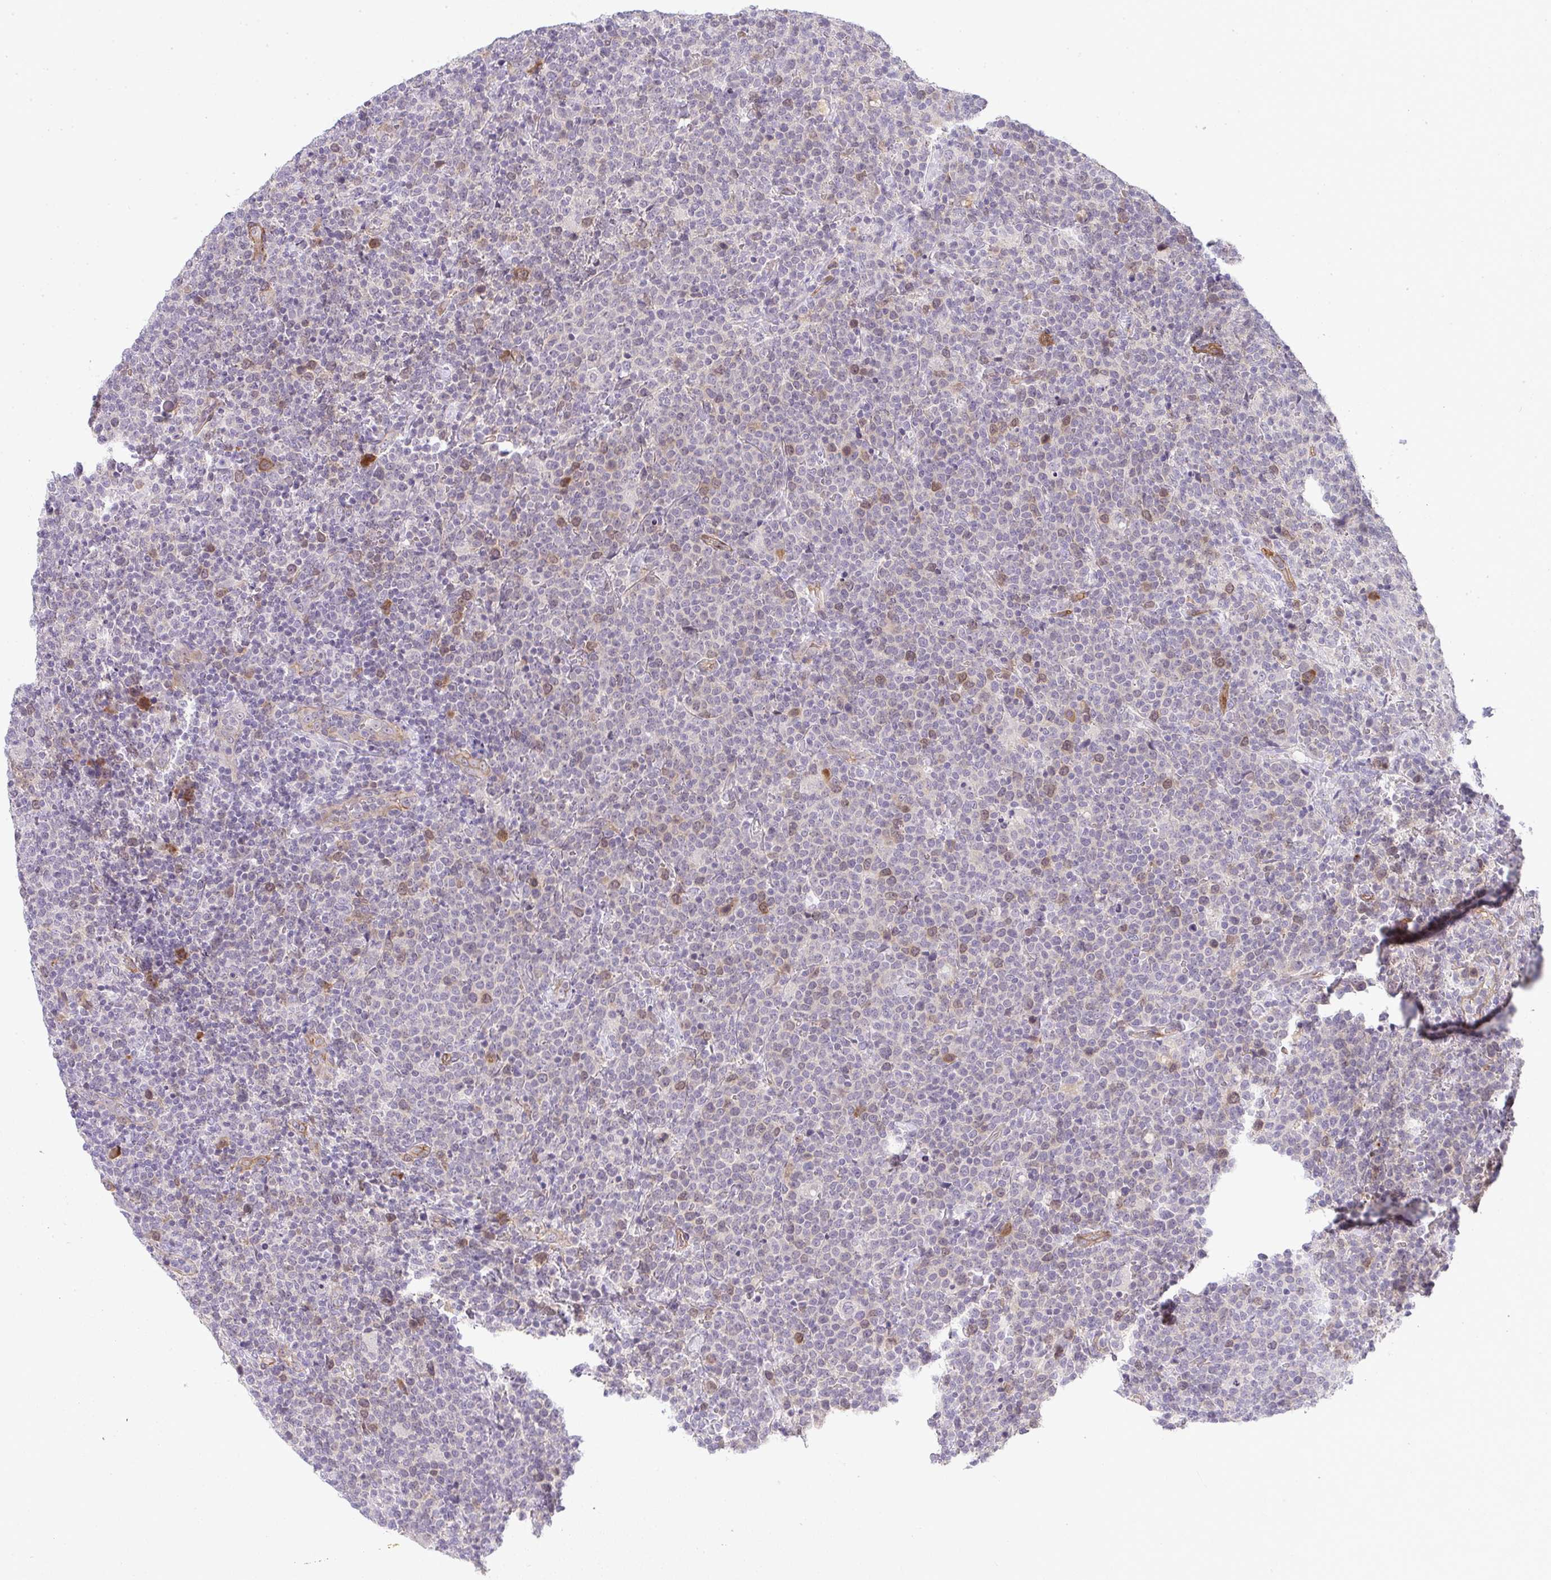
{"staining": {"intensity": "moderate", "quantity": "<25%", "location": "cytoplasmic/membranous,nuclear"}, "tissue": "lymphoma", "cell_type": "Tumor cells", "image_type": "cancer", "snomed": [{"axis": "morphology", "description": "Malignant lymphoma, non-Hodgkin's type, High grade"}, {"axis": "topography", "description": "Lymph node"}], "caption": "The histopathology image displays staining of high-grade malignant lymphoma, non-Hodgkin's type, revealing moderate cytoplasmic/membranous and nuclear protein staining (brown color) within tumor cells.", "gene": "UBE2S", "patient": {"sex": "male", "age": 61}}